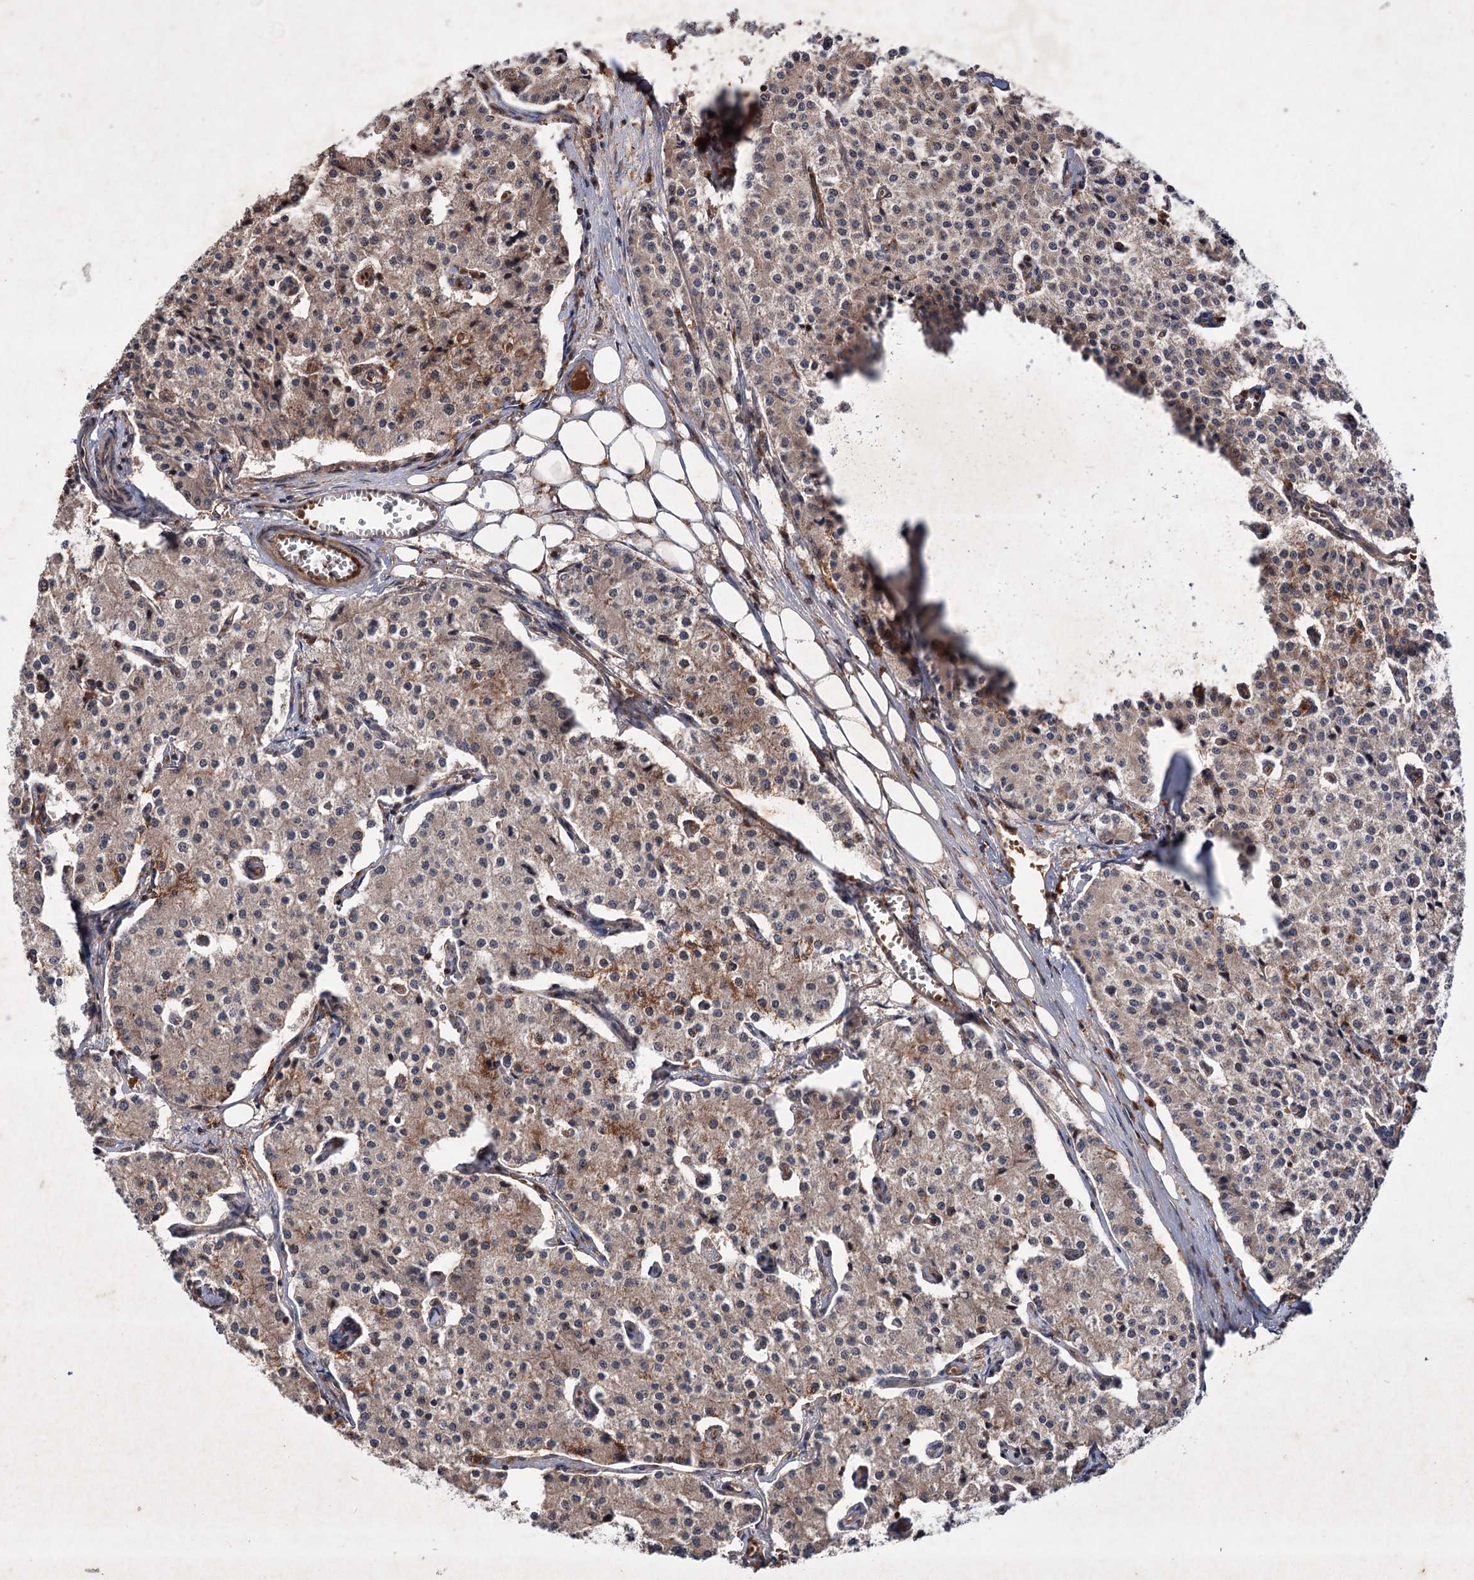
{"staining": {"intensity": "moderate", "quantity": "25%-75%", "location": "cytoplasmic/membranous,nuclear"}, "tissue": "carcinoid", "cell_type": "Tumor cells", "image_type": "cancer", "snomed": [{"axis": "morphology", "description": "Carcinoid, malignant, NOS"}, {"axis": "topography", "description": "Colon"}], "caption": "Human carcinoid stained with a brown dye shows moderate cytoplasmic/membranous and nuclear positive positivity in approximately 25%-75% of tumor cells.", "gene": "ADK", "patient": {"sex": "female", "age": 52}}